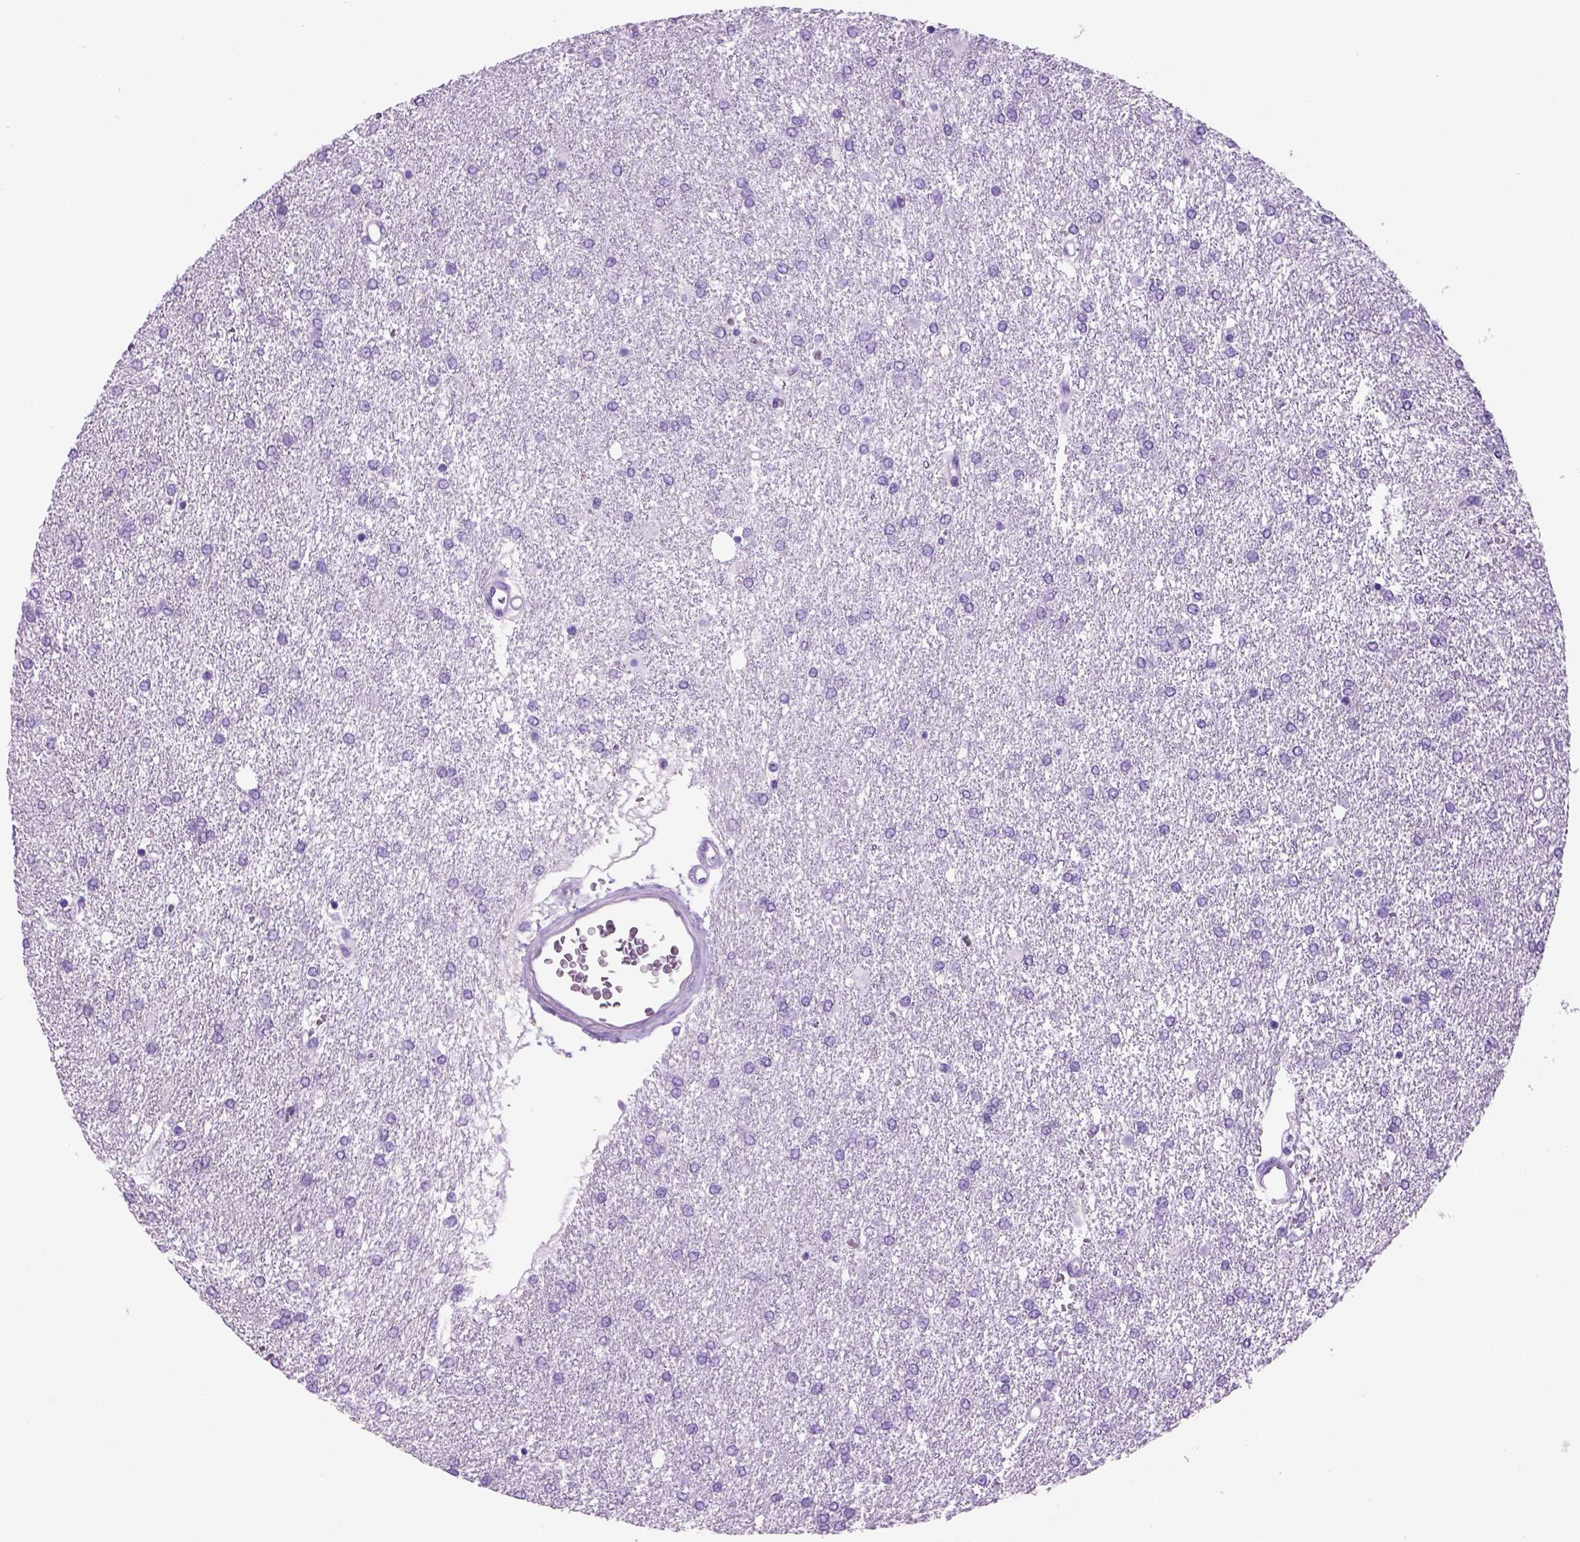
{"staining": {"intensity": "negative", "quantity": "none", "location": "none"}, "tissue": "glioma", "cell_type": "Tumor cells", "image_type": "cancer", "snomed": [{"axis": "morphology", "description": "Glioma, malignant, High grade"}, {"axis": "topography", "description": "Brain"}], "caption": "This is an immunohistochemistry (IHC) histopathology image of glioma. There is no expression in tumor cells.", "gene": "HHIPL2", "patient": {"sex": "female", "age": 61}}